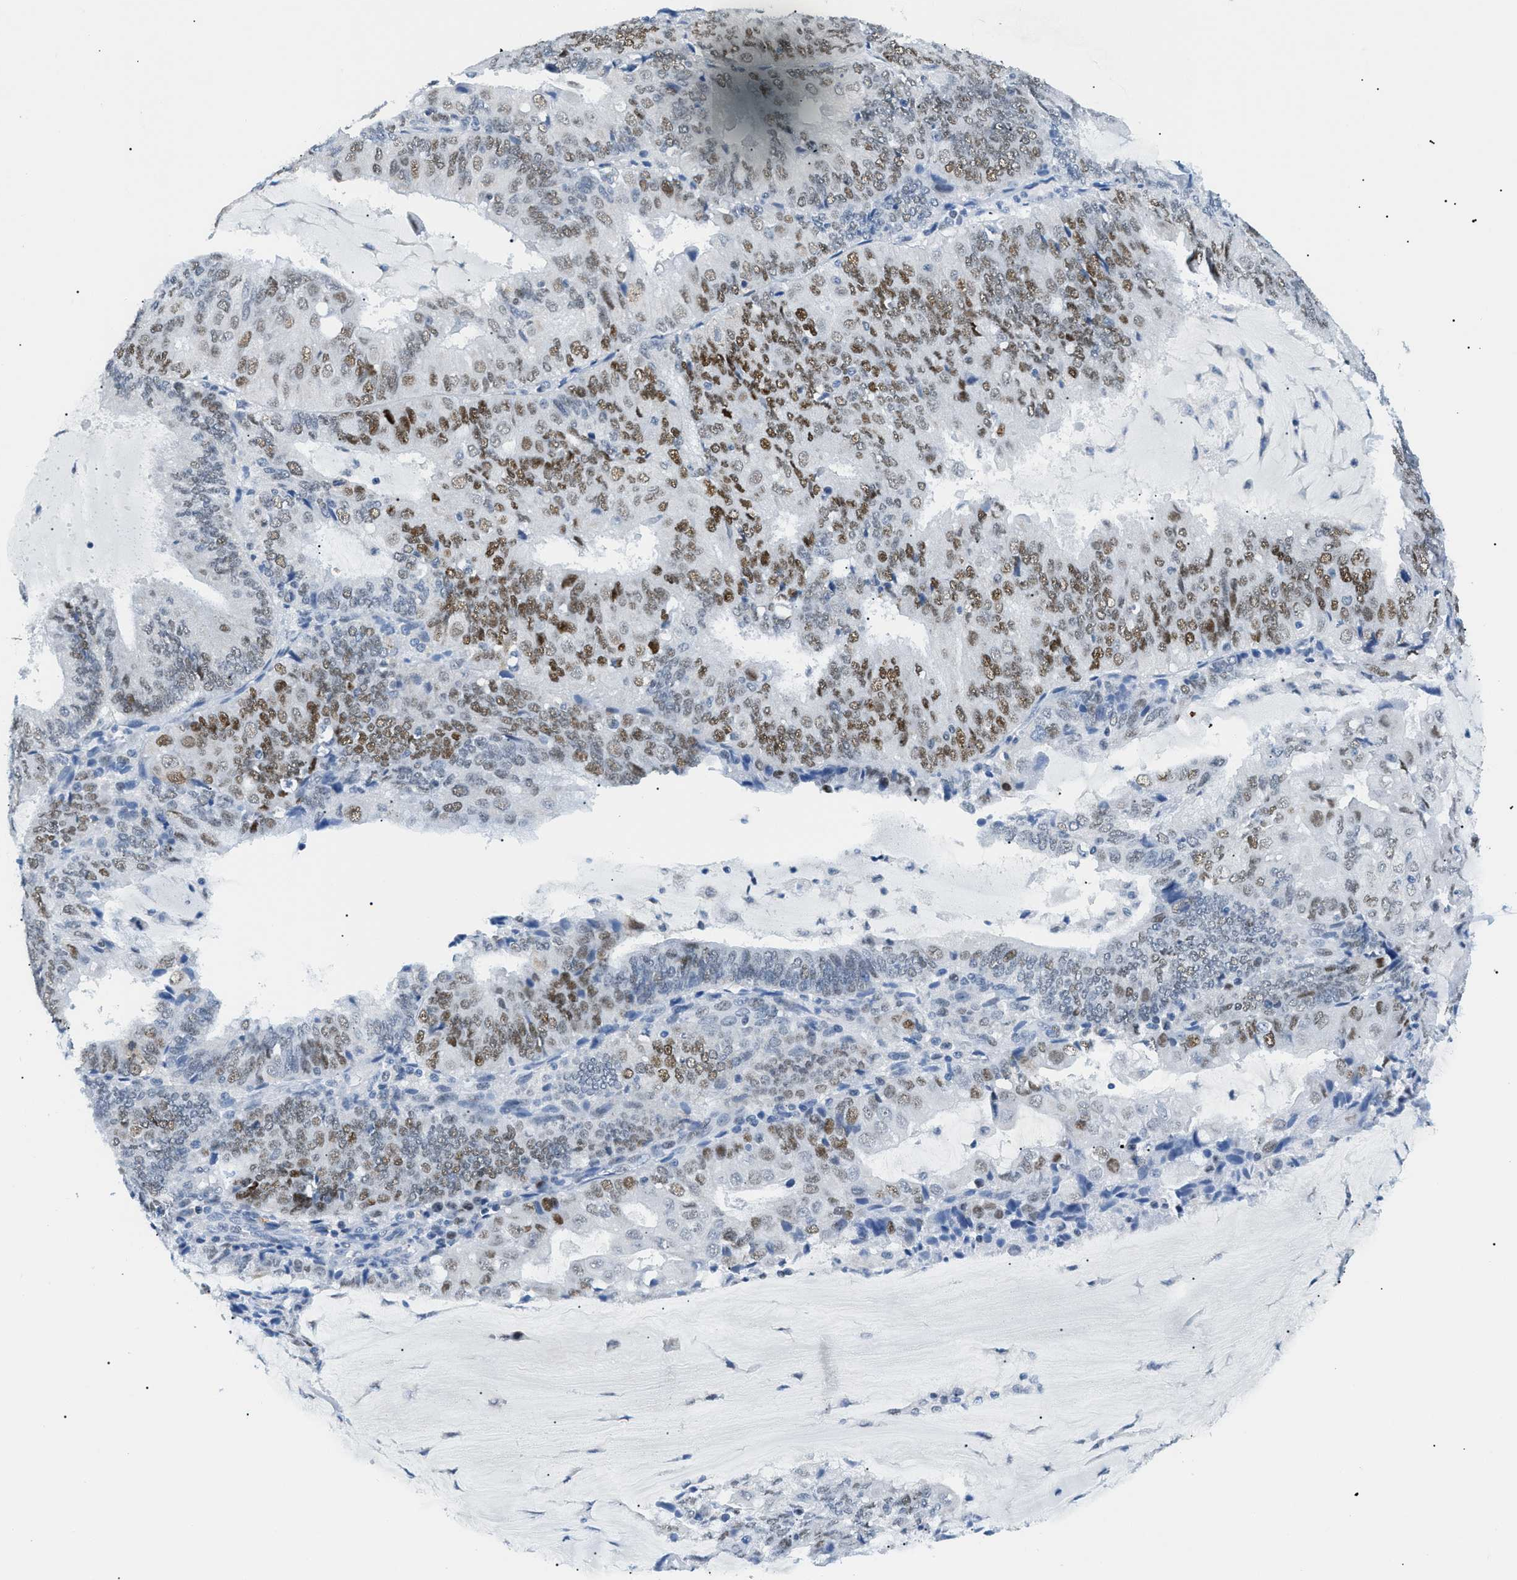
{"staining": {"intensity": "moderate", "quantity": "25%-75%", "location": "nuclear"}, "tissue": "endometrial cancer", "cell_type": "Tumor cells", "image_type": "cancer", "snomed": [{"axis": "morphology", "description": "Adenocarcinoma, NOS"}, {"axis": "topography", "description": "Endometrium"}], "caption": "Brown immunohistochemical staining in endometrial cancer (adenocarcinoma) displays moderate nuclear positivity in about 25%-75% of tumor cells. Nuclei are stained in blue.", "gene": "SMARCC1", "patient": {"sex": "female", "age": 81}}